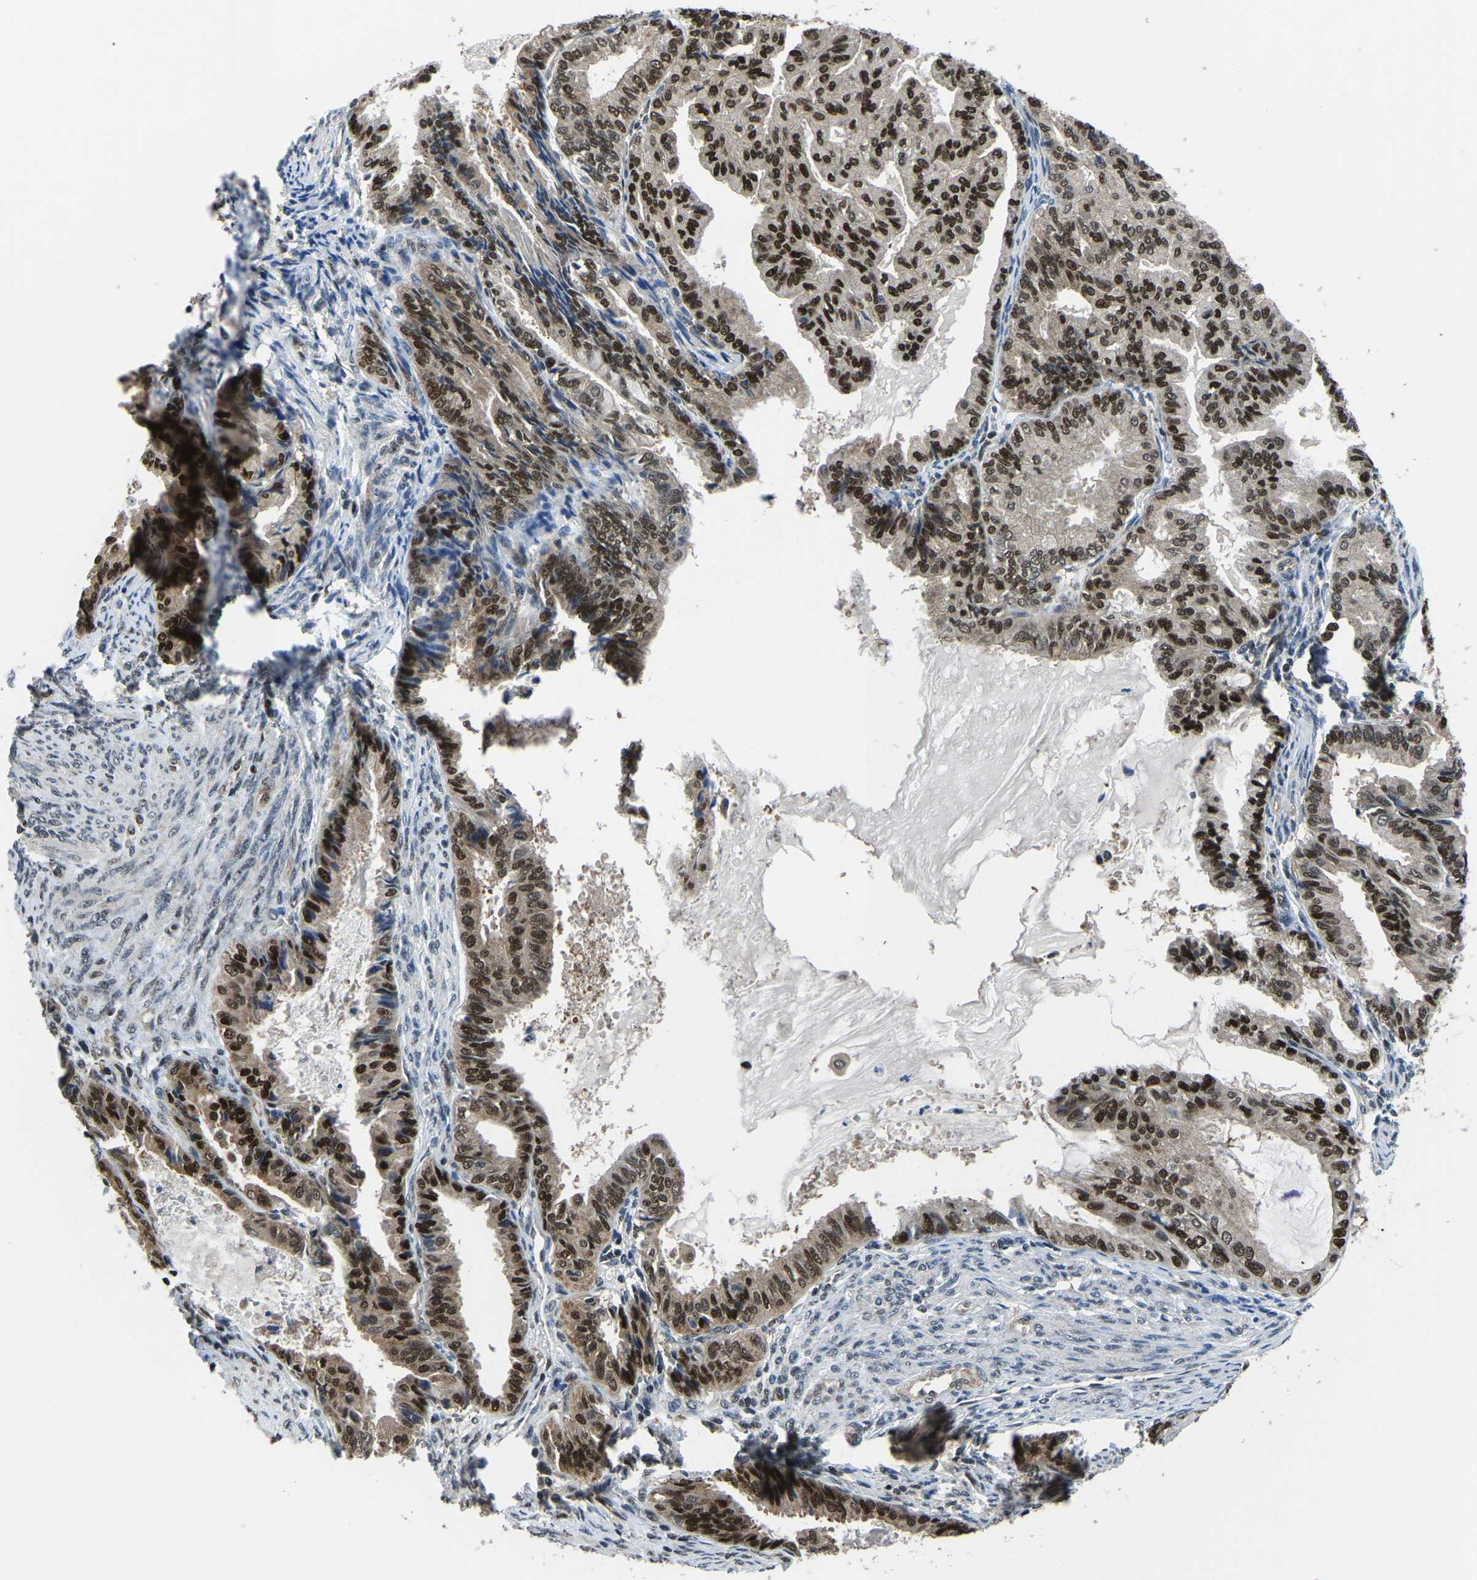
{"staining": {"intensity": "strong", "quantity": ">75%", "location": "cytoplasmic/membranous,nuclear"}, "tissue": "endometrial cancer", "cell_type": "Tumor cells", "image_type": "cancer", "snomed": [{"axis": "morphology", "description": "Adenocarcinoma, NOS"}, {"axis": "topography", "description": "Endometrium"}], "caption": "Immunohistochemistry (IHC) photomicrograph of endometrial adenocarcinoma stained for a protein (brown), which exhibits high levels of strong cytoplasmic/membranous and nuclear staining in about >75% of tumor cells.", "gene": "DFFA", "patient": {"sex": "female", "age": 86}}